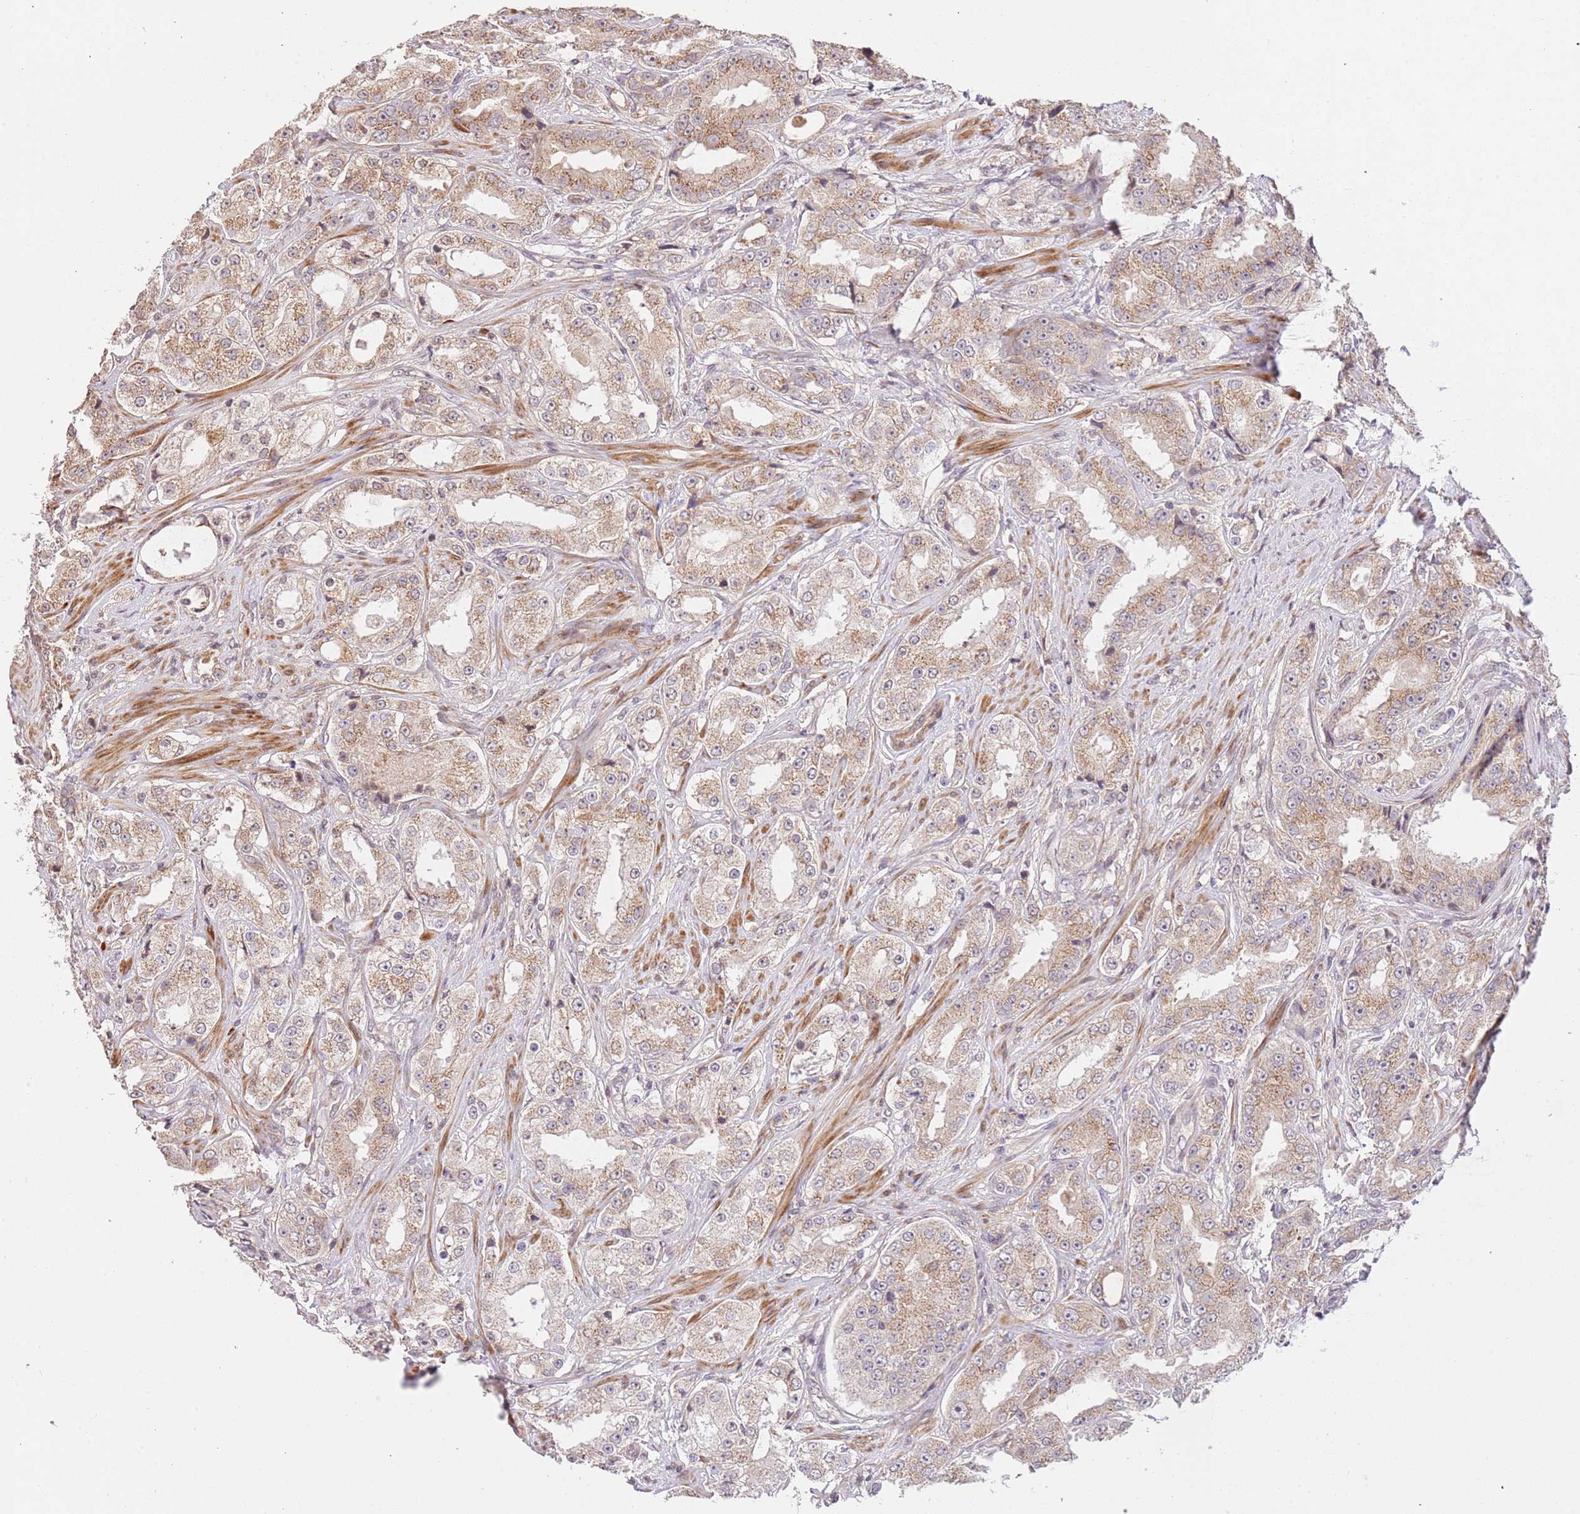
{"staining": {"intensity": "weak", "quantity": "25%-75%", "location": "cytoplasmic/membranous"}, "tissue": "prostate cancer", "cell_type": "Tumor cells", "image_type": "cancer", "snomed": [{"axis": "morphology", "description": "Adenocarcinoma, High grade"}, {"axis": "topography", "description": "Prostate"}], "caption": "About 25%-75% of tumor cells in prostate adenocarcinoma (high-grade) demonstrate weak cytoplasmic/membranous protein expression as visualized by brown immunohistochemical staining.", "gene": "SLC16A4", "patient": {"sex": "male", "age": 73}}